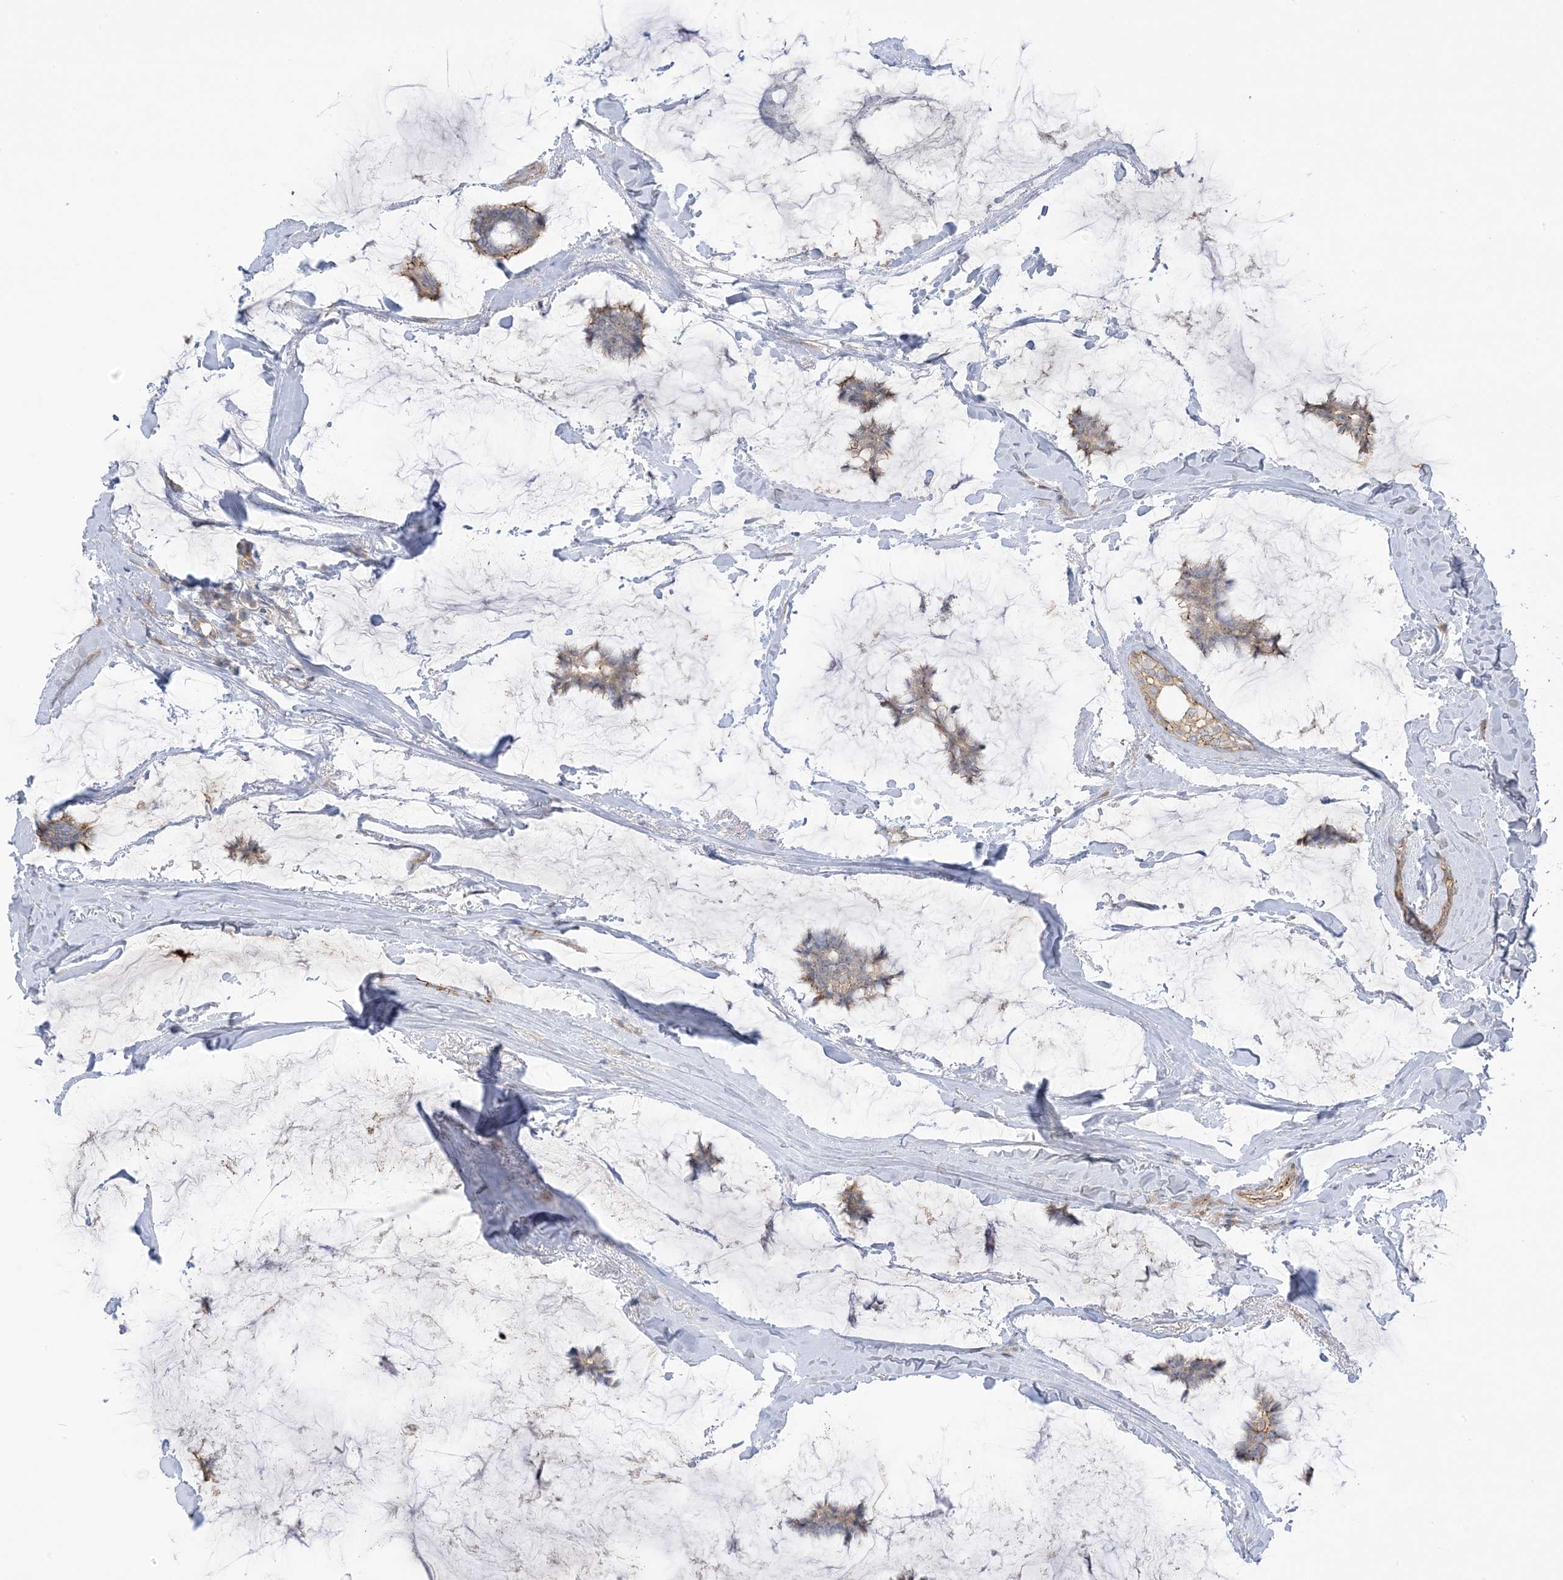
{"staining": {"intensity": "weak", "quantity": "25%-75%", "location": "cytoplasmic/membranous"}, "tissue": "breast cancer", "cell_type": "Tumor cells", "image_type": "cancer", "snomed": [{"axis": "morphology", "description": "Duct carcinoma"}, {"axis": "topography", "description": "Breast"}], "caption": "A histopathology image of intraductal carcinoma (breast) stained for a protein shows weak cytoplasmic/membranous brown staining in tumor cells. The protein is shown in brown color, while the nuclei are stained blue.", "gene": "ICMT", "patient": {"sex": "female", "age": 93}}